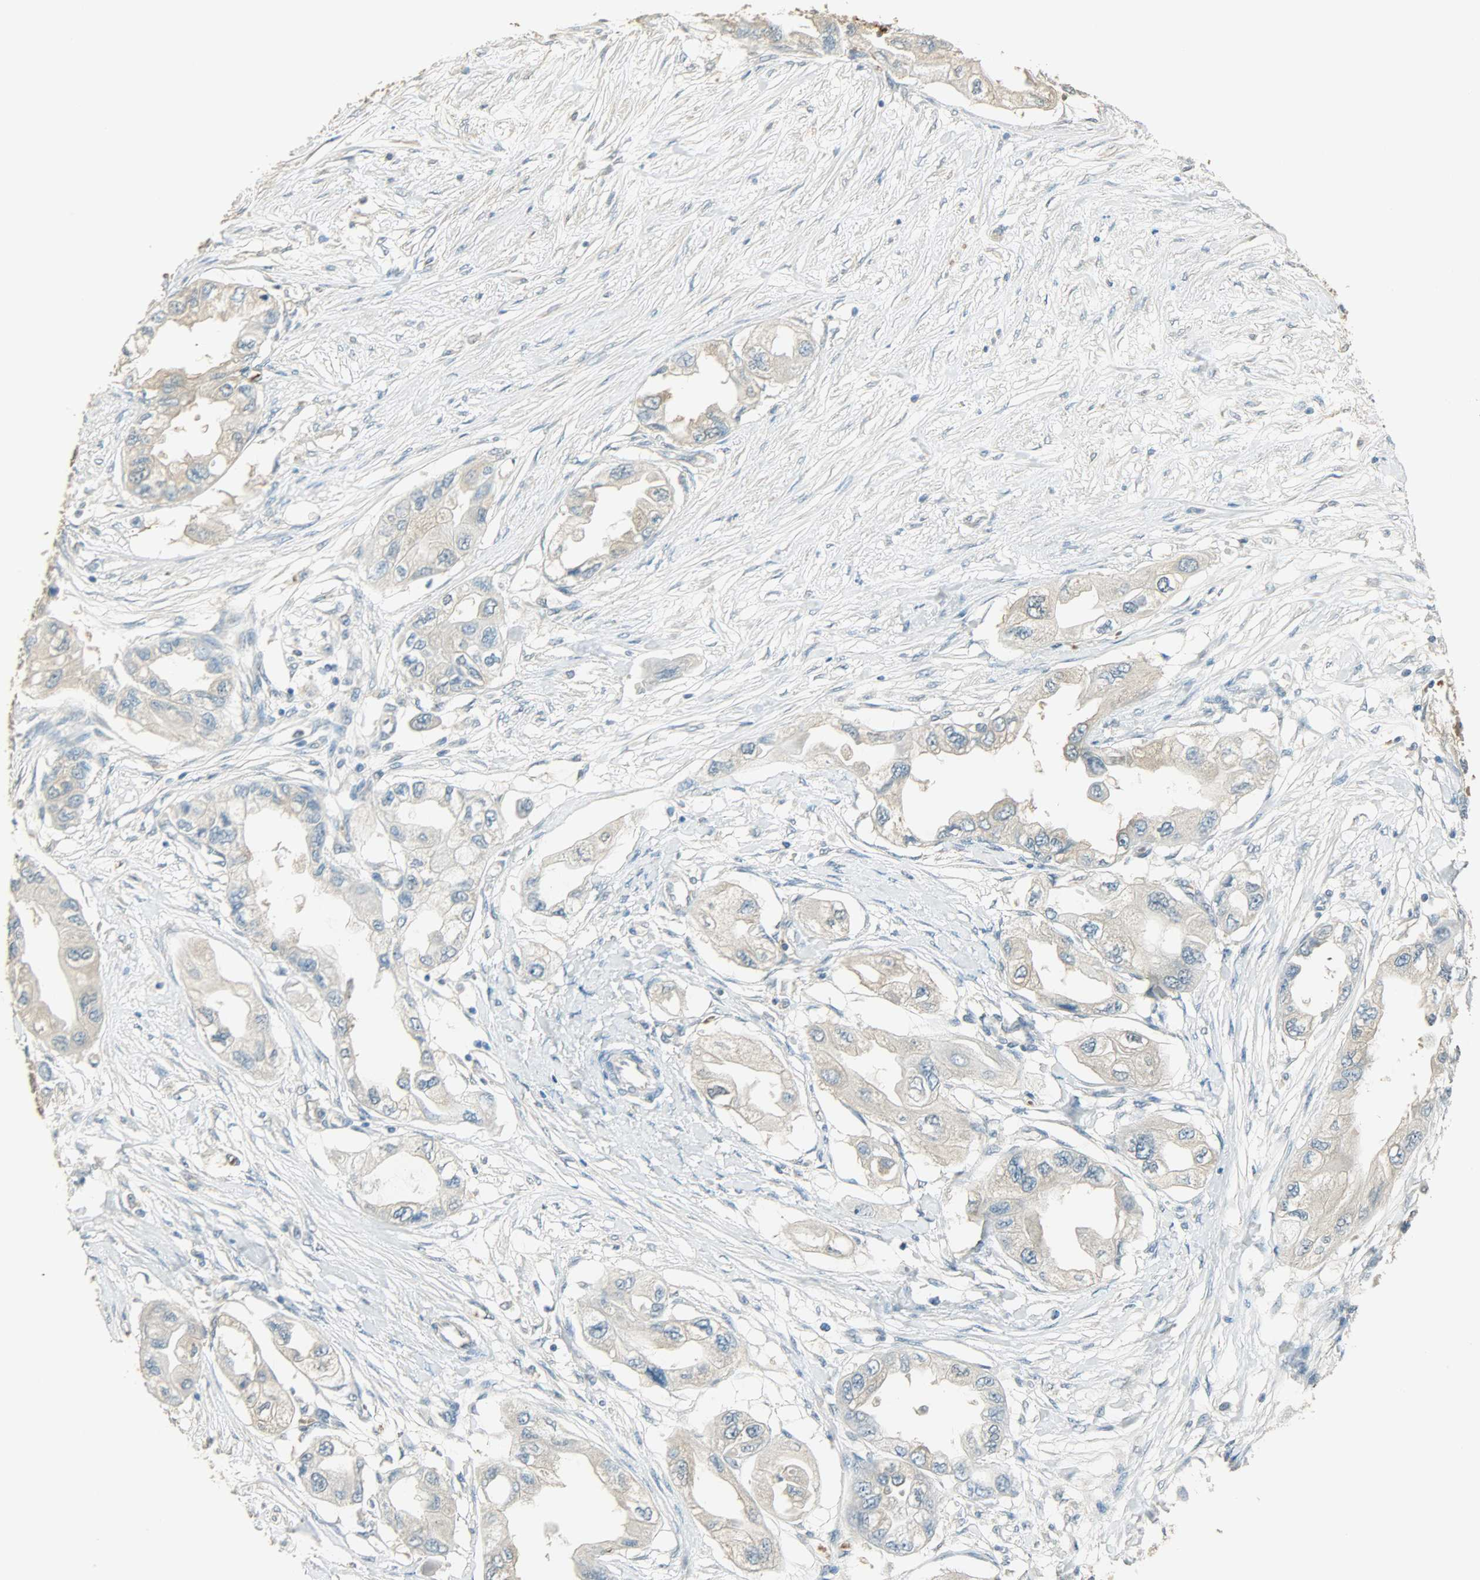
{"staining": {"intensity": "weak", "quantity": "25%-75%", "location": "cytoplasmic/membranous"}, "tissue": "endometrial cancer", "cell_type": "Tumor cells", "image_type": "cancer", "snomed": [{"axis": "morphology", "description": "Adenocarcinoma, NOS"}, {"axis": "topography", "description": "Endometrium"}], "caption": "Protein staining by immunohistochemistry demonstrates weak cytoplasmic/membranous expression in approximately 25%-75% of tumor cells in endometrial cancer.", "gene": "PRMT5", "patient": {"sex": "female", "age": 67}}